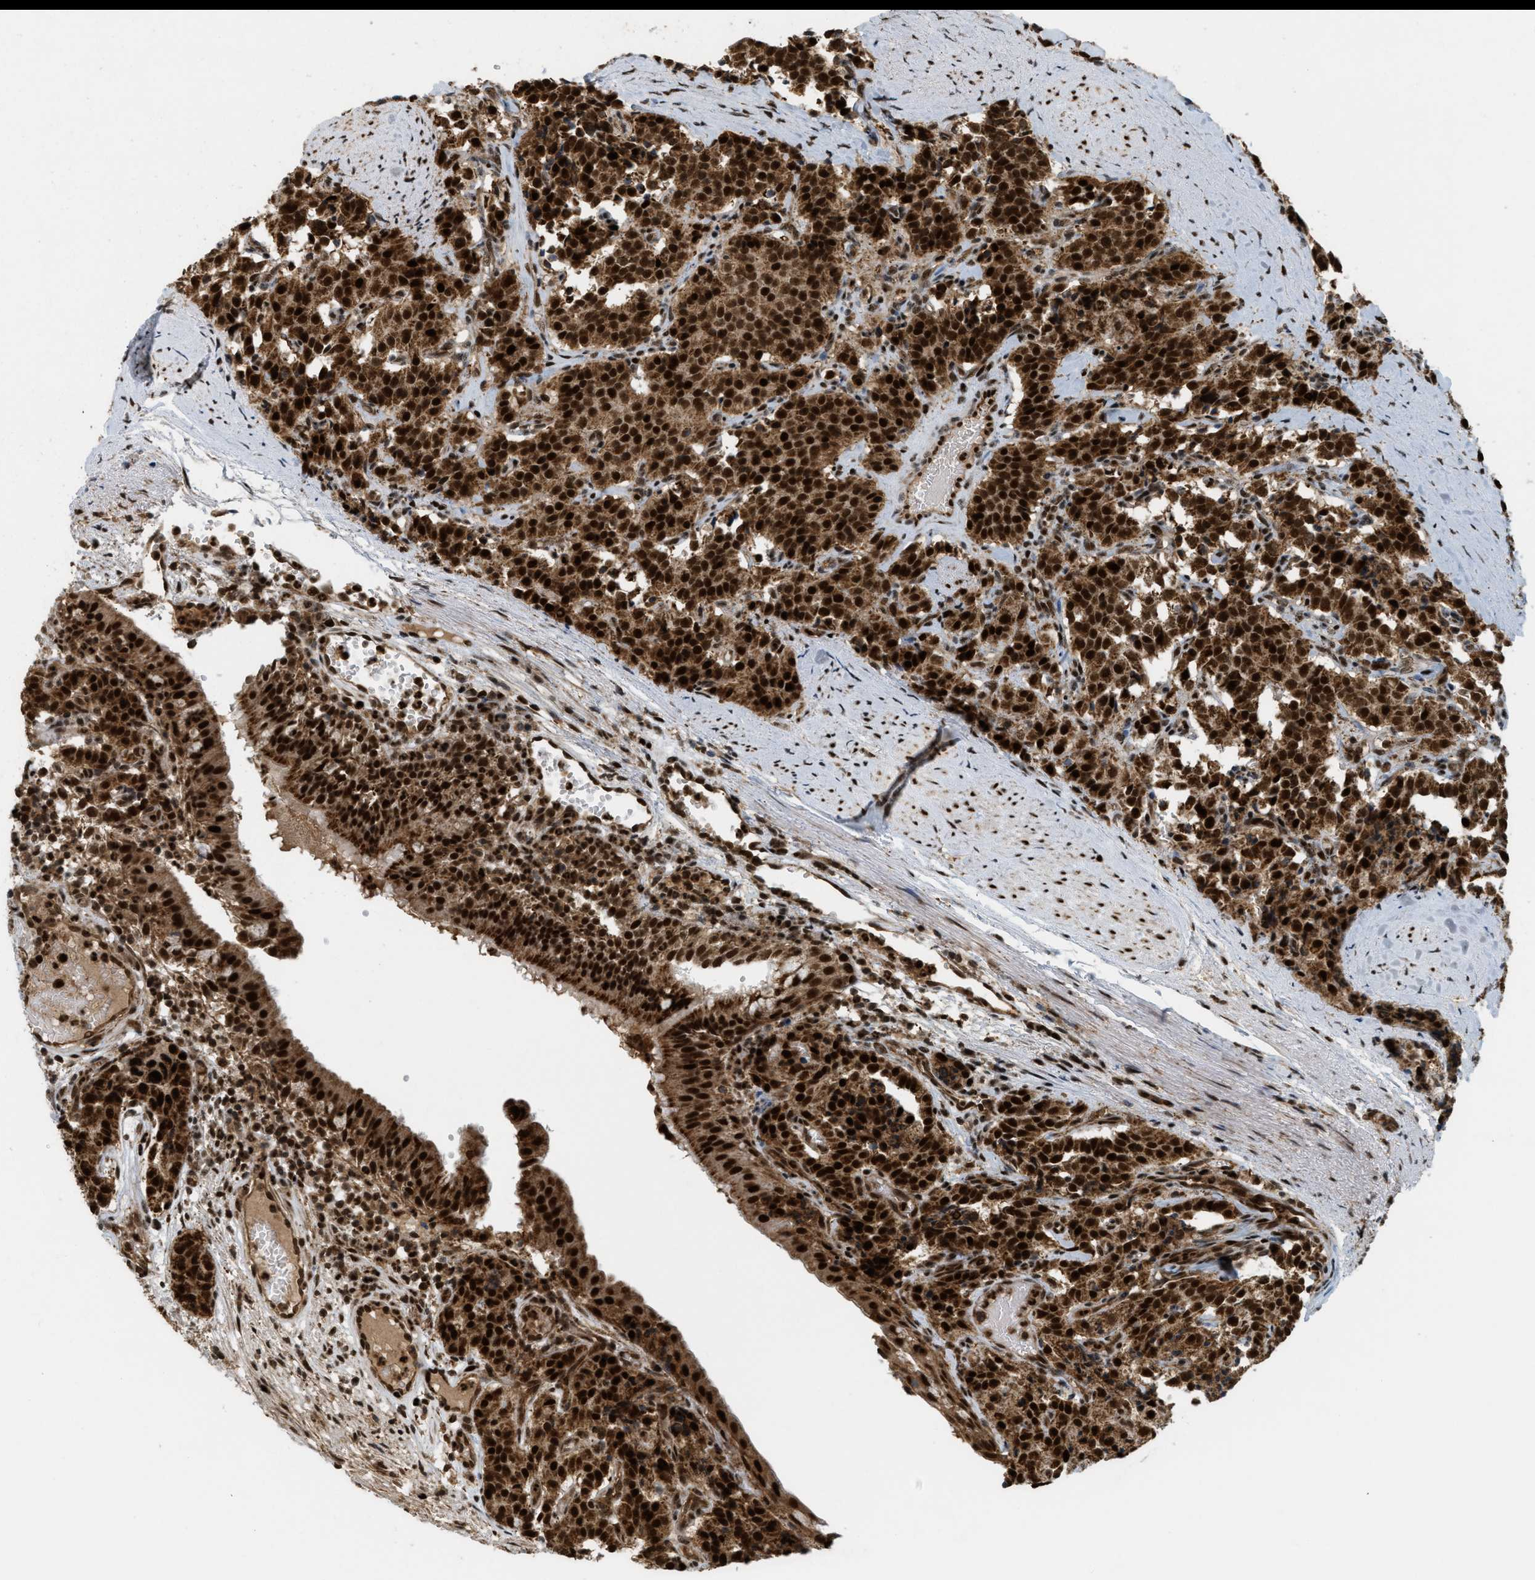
{"staining": {"intensity": "strong", "quantity": ">75%", "location": "cytoplasmic/membranous,nuclear"}, "tissue": "carcinoid", "cell_type": "Tumor cells", "image_type": "cancer", "snomed": [{"axis": "morphology", "description": "Carcinoid, malignant, NOS"}, {"axis": "topography", "description": "Lung"}], "caption": "Malignant carcinoid stained for a protein (brown) reveals strong cytoplasmic/membranous and nuclear positive staining in about >75% of tumor cells.", "gene": "TLK1", "patient": {"sex": "male", "age": 30}}